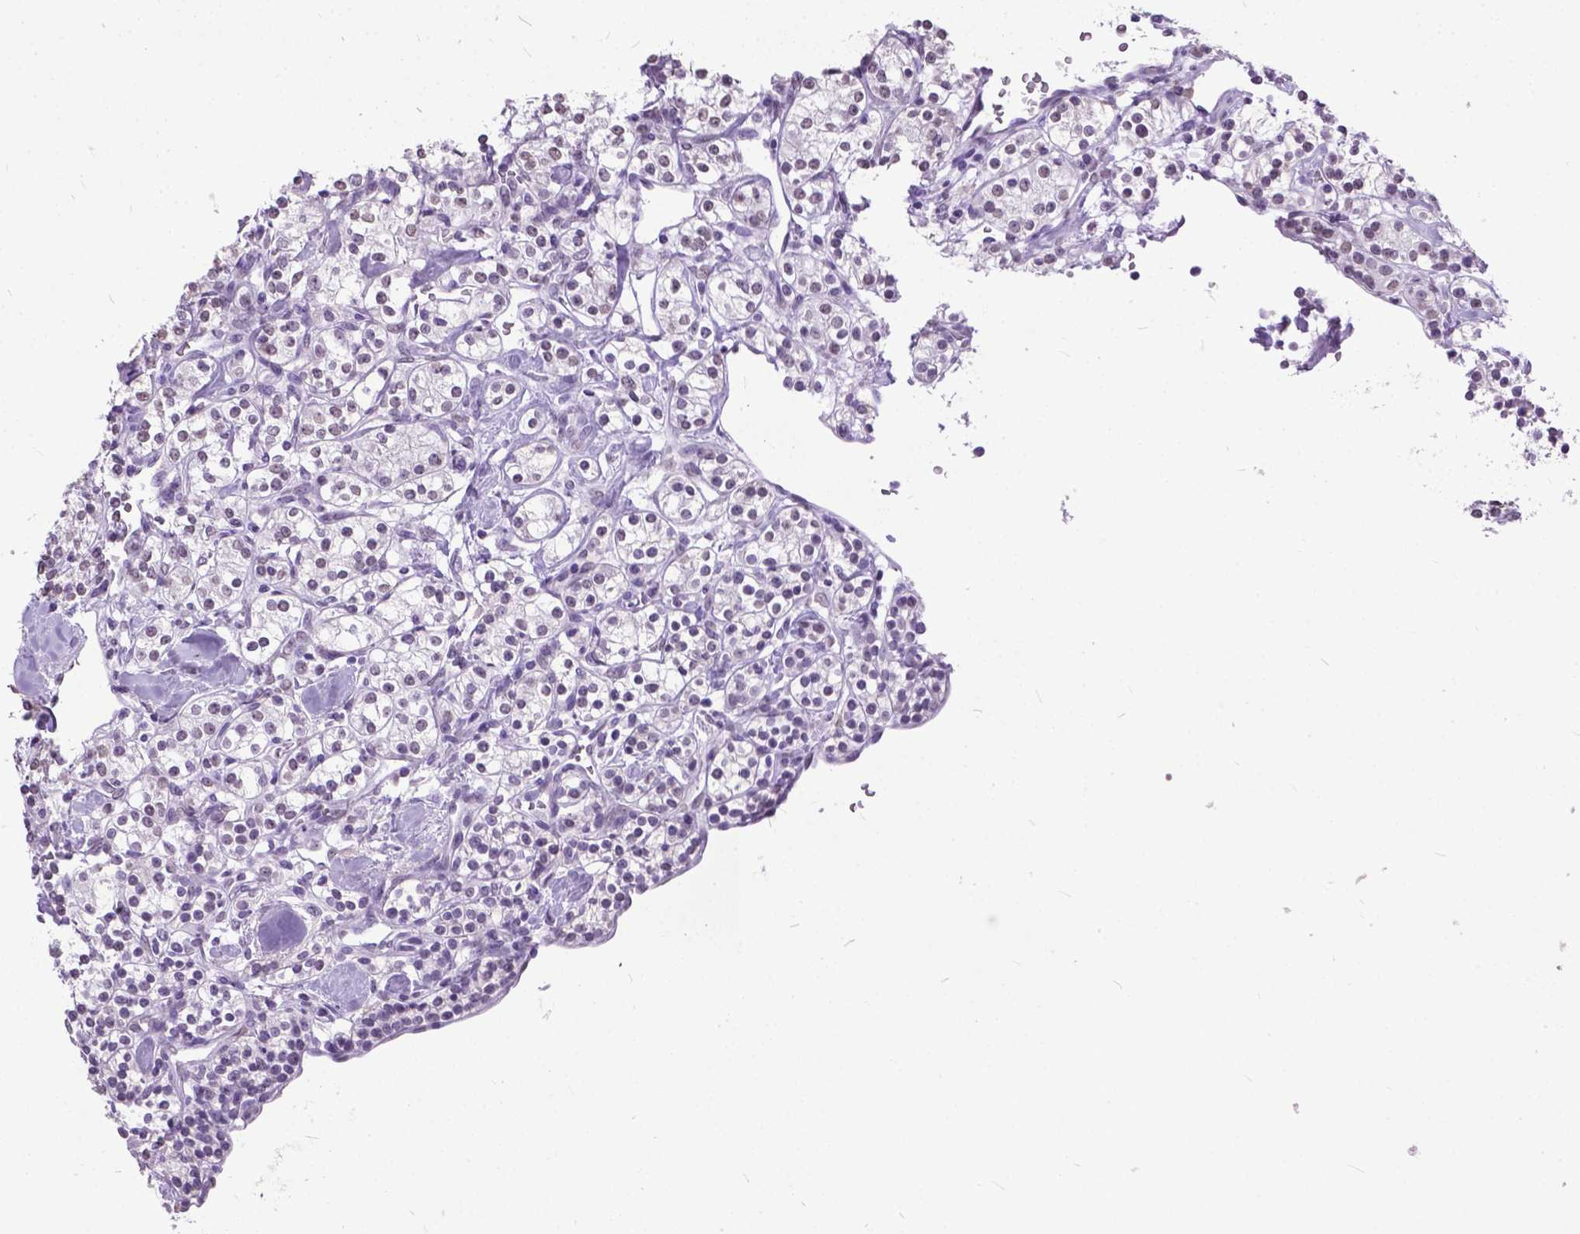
{"staining": {"intensity": "negative", "quantity": "none", "location": "none"}, "tissue": "renal cancer", "cell_type": "Tumor cells", "image_type": "cancer", "snomed": [{"axis": "morphology", "description": "Adenocarcinoma, NOS"}, {"axis": "topography", "description": "Kidney"}], "caption": "Tumor cells show no significant staining in renal adenocarcinoma.", "gene": "MARCHF10", "patient": {"sex": "male", "age": 77}}